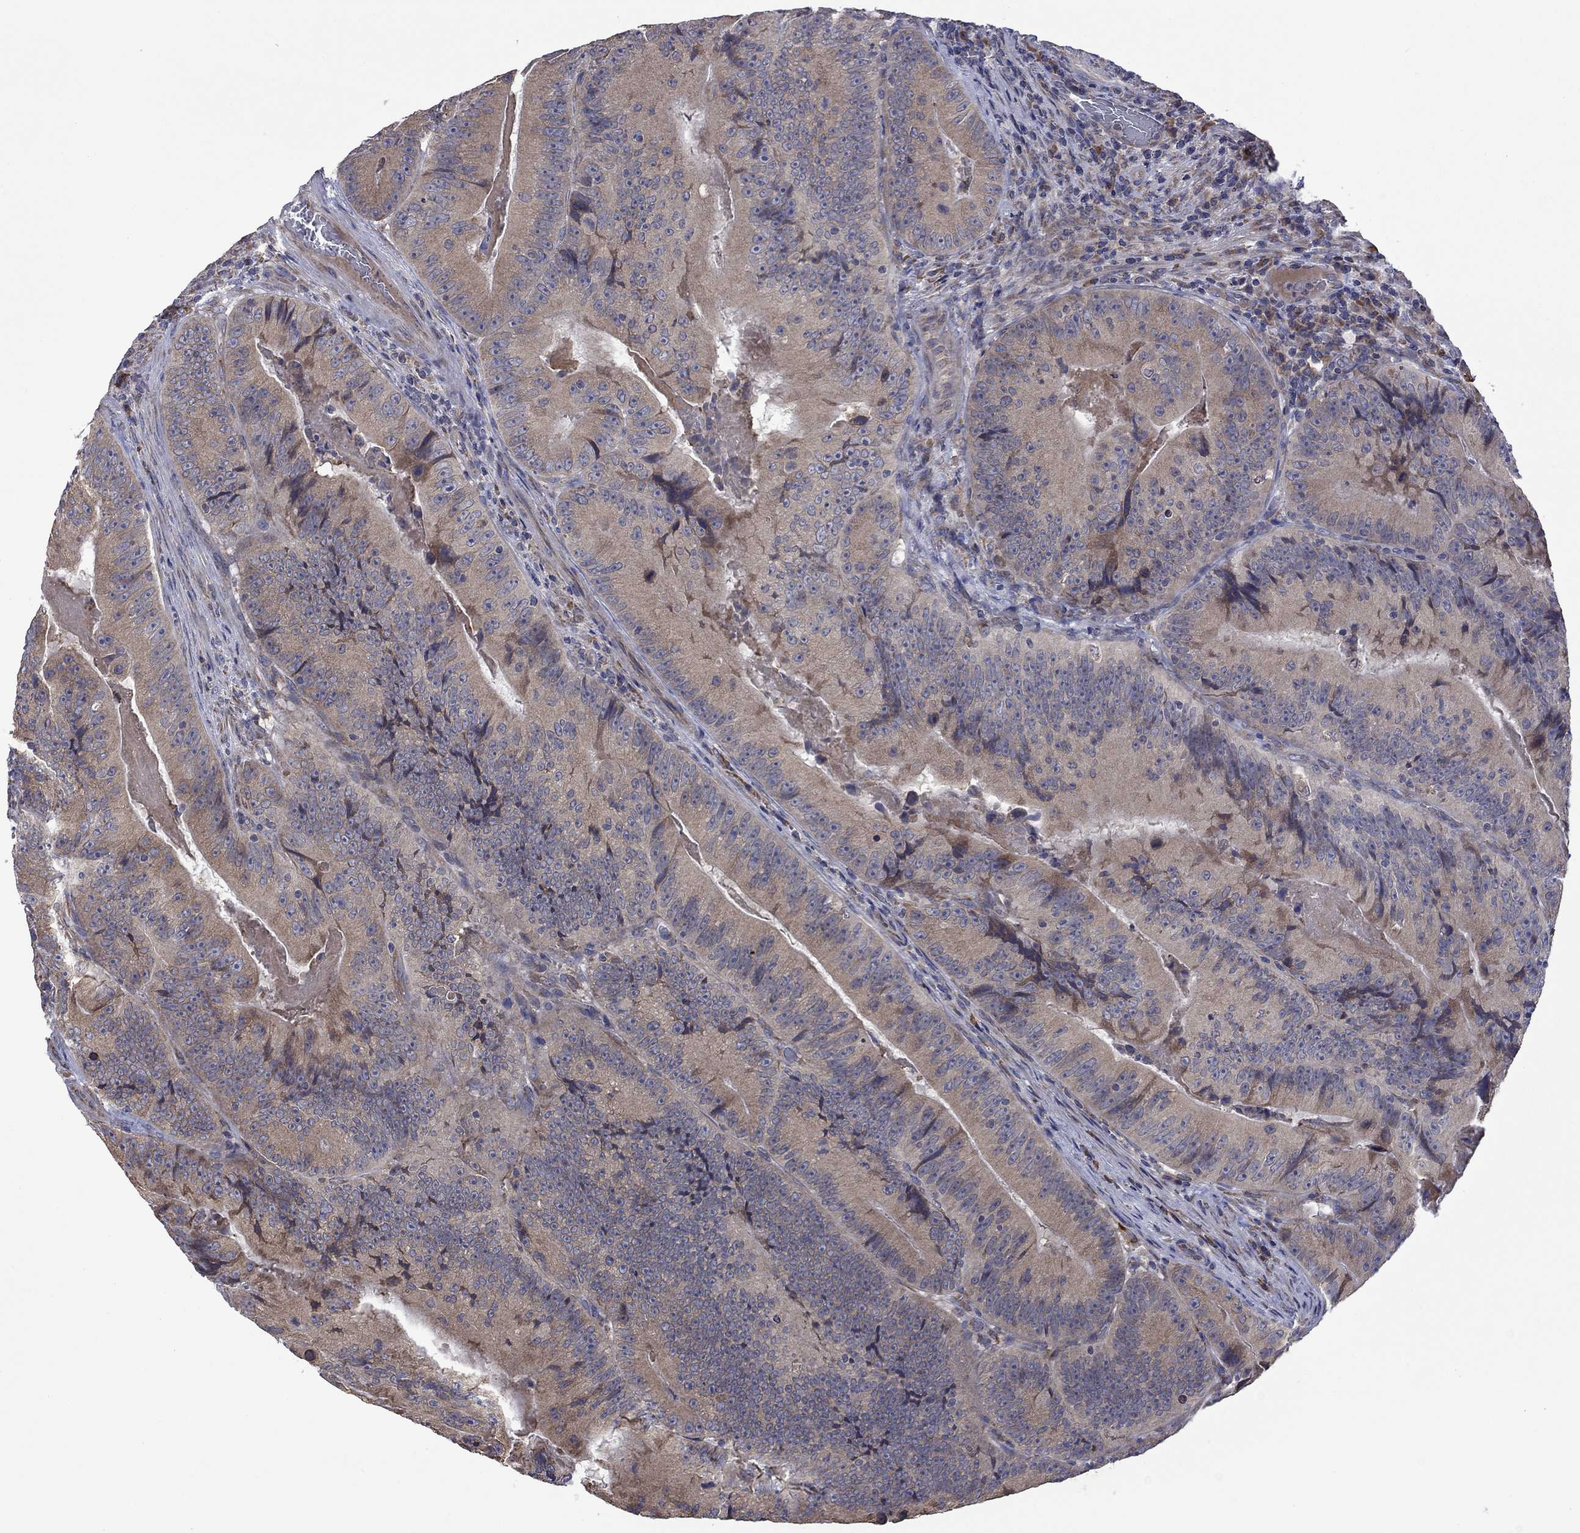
{"staining": {"intensity": "weak", "quantity": ">75%", "location": "cytoplasmic/membranous"}, "tissue": "colorectal cancer", "cell_type": "Tumor cells", "image_type": "cancer", "snomed": [{"axis": "morphology", "description": "Adenocarcinoma, NOS"}, {"axis": "topography", "description": "Colon"}], "caption": "Human colorectal adenocarcinoma stained with a protein marker shows weak staining in tumor cells.", "gene": "FURIN", "patient": {"sex": "female", "age": 86}}